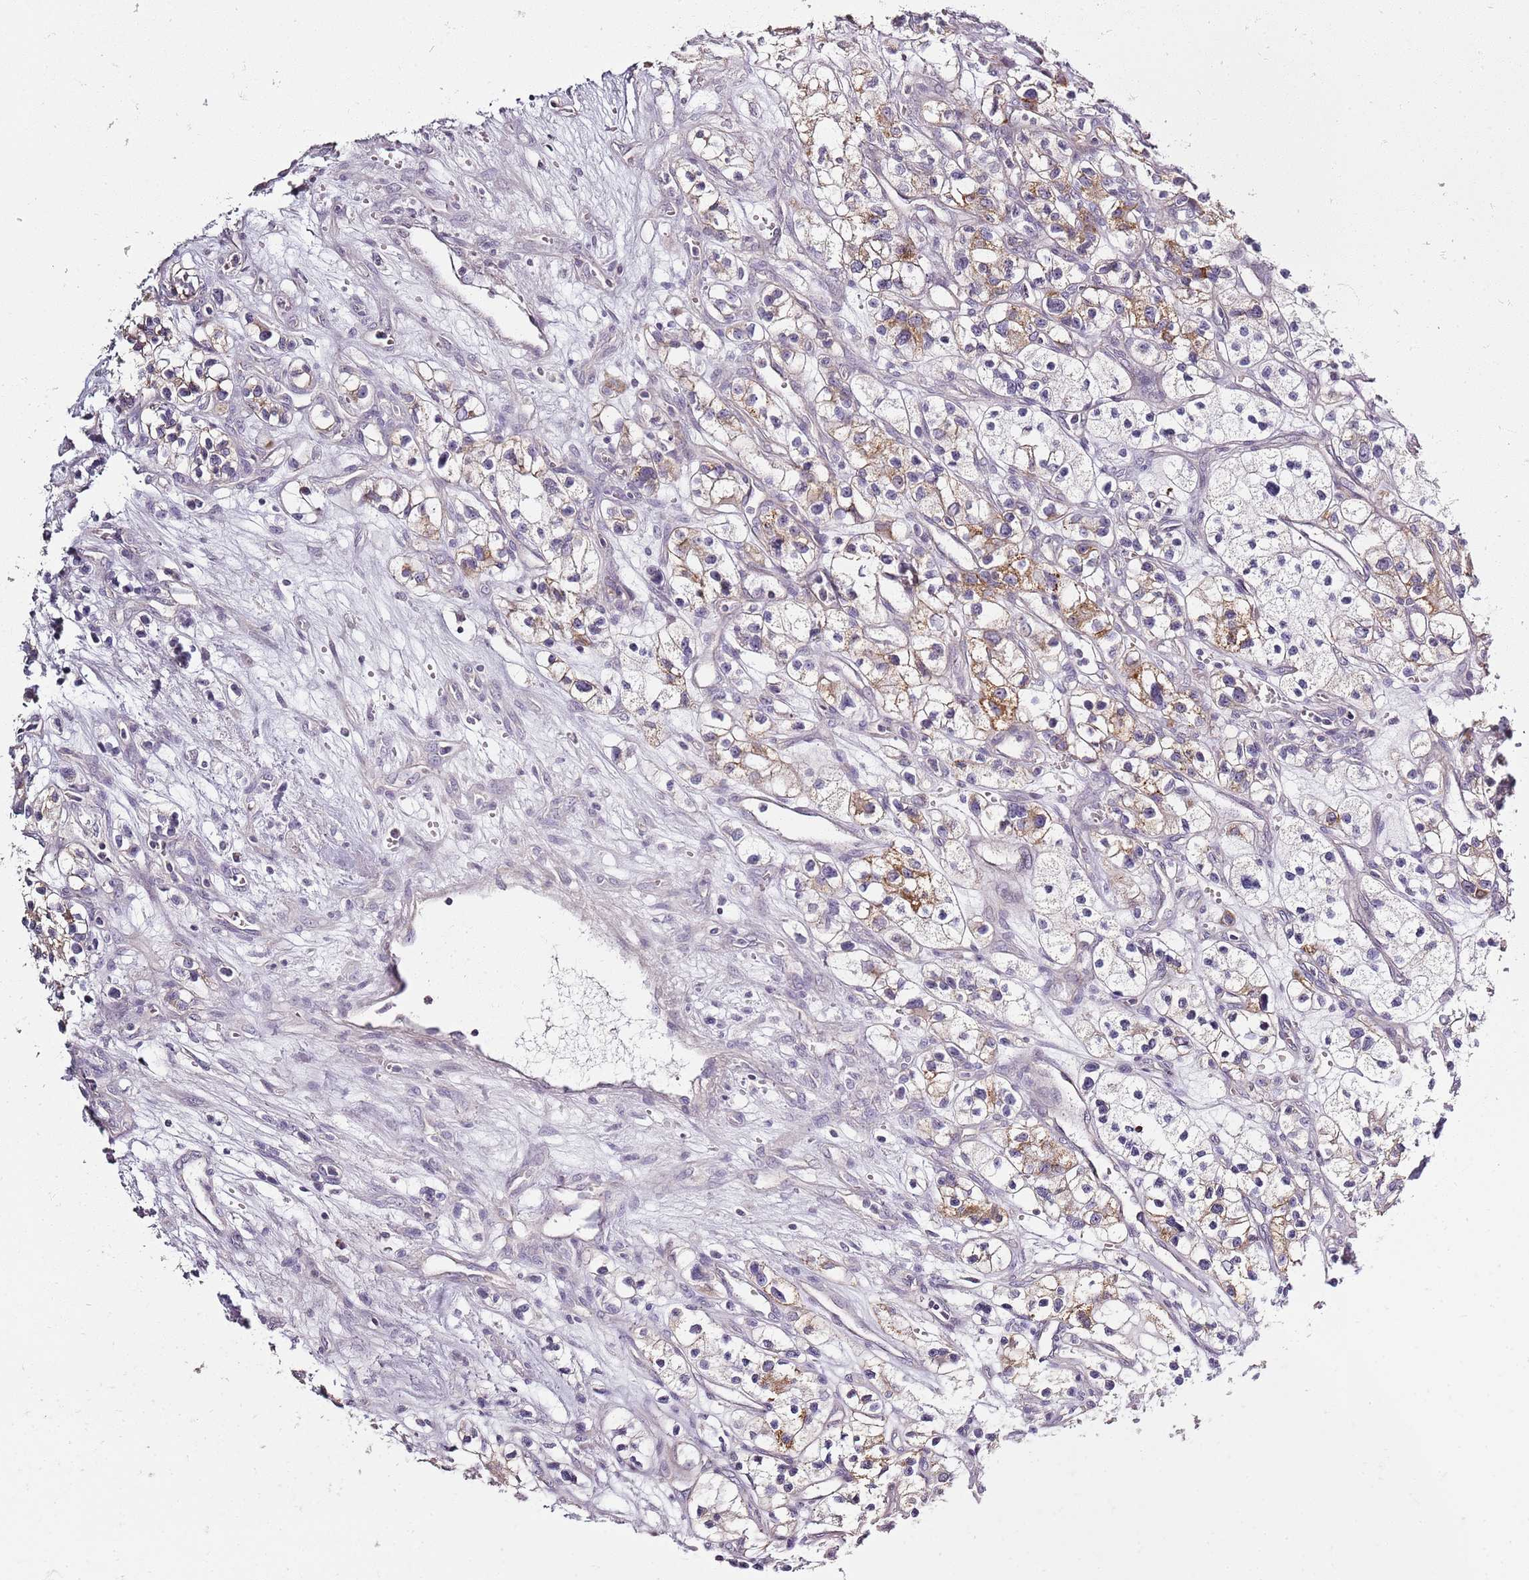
{"staining": {"intensity": "moderate", "quantity": "<25%", "location": "cytoplasmic/membranous"}, "tissue": "renal cancer", "cell_type": "Tumor cells", "image_type": "cancer", "snomed": [{"axis": "morphology", "description": "Adenocarcinoma, NOS"}, {"axis": "topography", "description": "Kidney"}], "caption": "Human renal adenocarcinoma stained for a protein (brown) shows moderate cytoplasmic/membranous positive expression in about <25% of tumor cells.", "gene": "SYNGR3", "patient": {"sex": "female", "age": 57}}